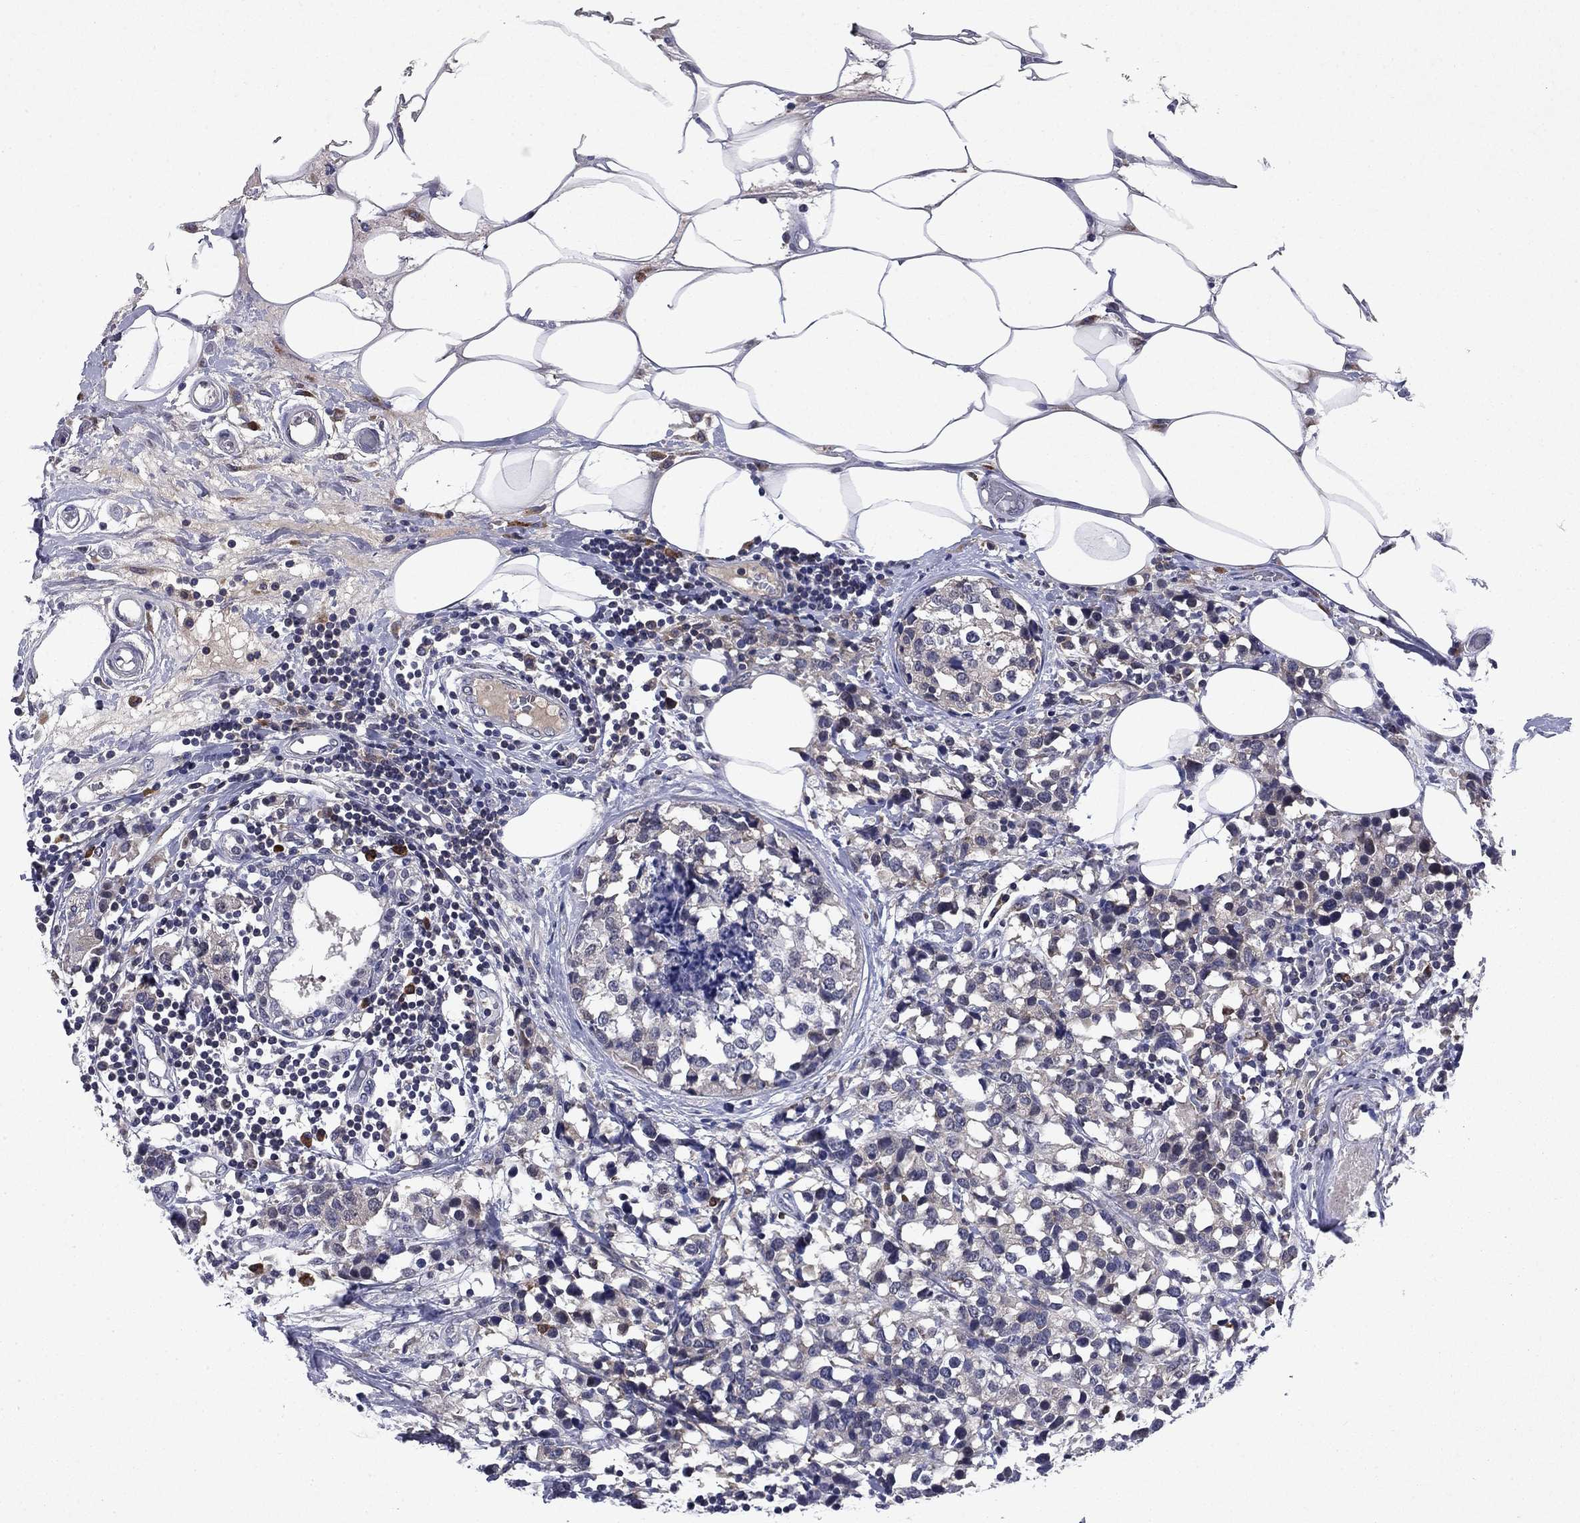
{"staining": {"intensity": "negative", "quantity": "none", "location": "none"}, "tissue": "breast cancer", "cell_type": "Tumor cells", "image_type": "cancer", "snomed": [{"axis": "morphology", "description": "Lobular carcinoma"}, {"axis": "topography", "description": "Breast"}], "caption": "Tumor cells show no significant protein positivity in breast lobular carcinoma.", "gene": "ECM1", "patient": {"sex": "female", "age": 59}}